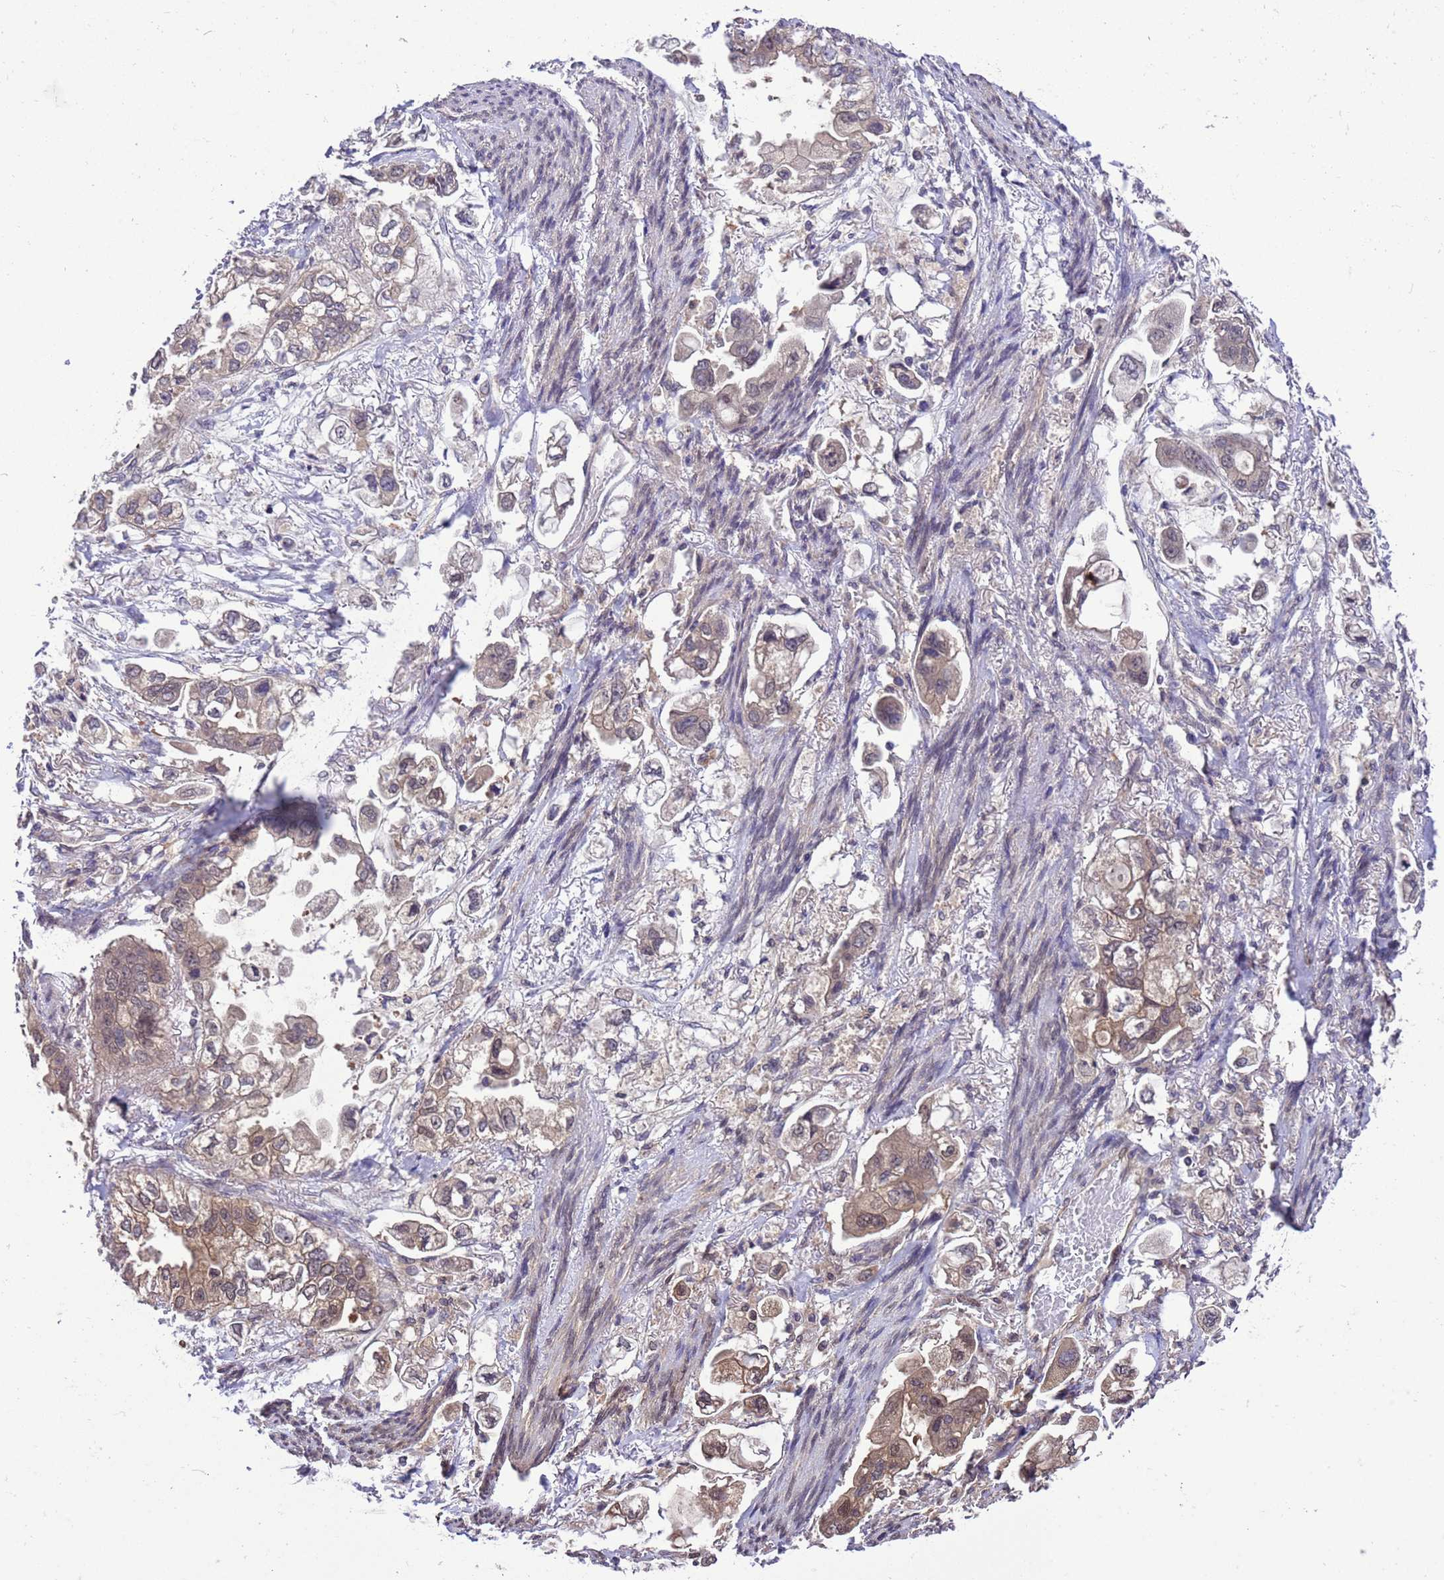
{"staining": {"intensity": "weak", "quantity": "25%-75%", "location": "cytoplasmic/membranous"}, "tissue": "stomach cancer", "cell_type": "Tumor cells", "image_type": "cancer", "snomed": [{"axis": "morphology", "description": "Adenocarcinoma, NOS"}, {"axis": "topography", "description": "Stomach"}], "caption": "Immunohistochemistry of human stomach cancer exhibits low levels of weak cytoplasmic/membranous staining in approximately 25%-75% of tumor cells. (Brightfield microscopy of DAB IHC at high magnification).", "gene": "ZFP69B", "patient": {"sex": "male", "age": 62}}